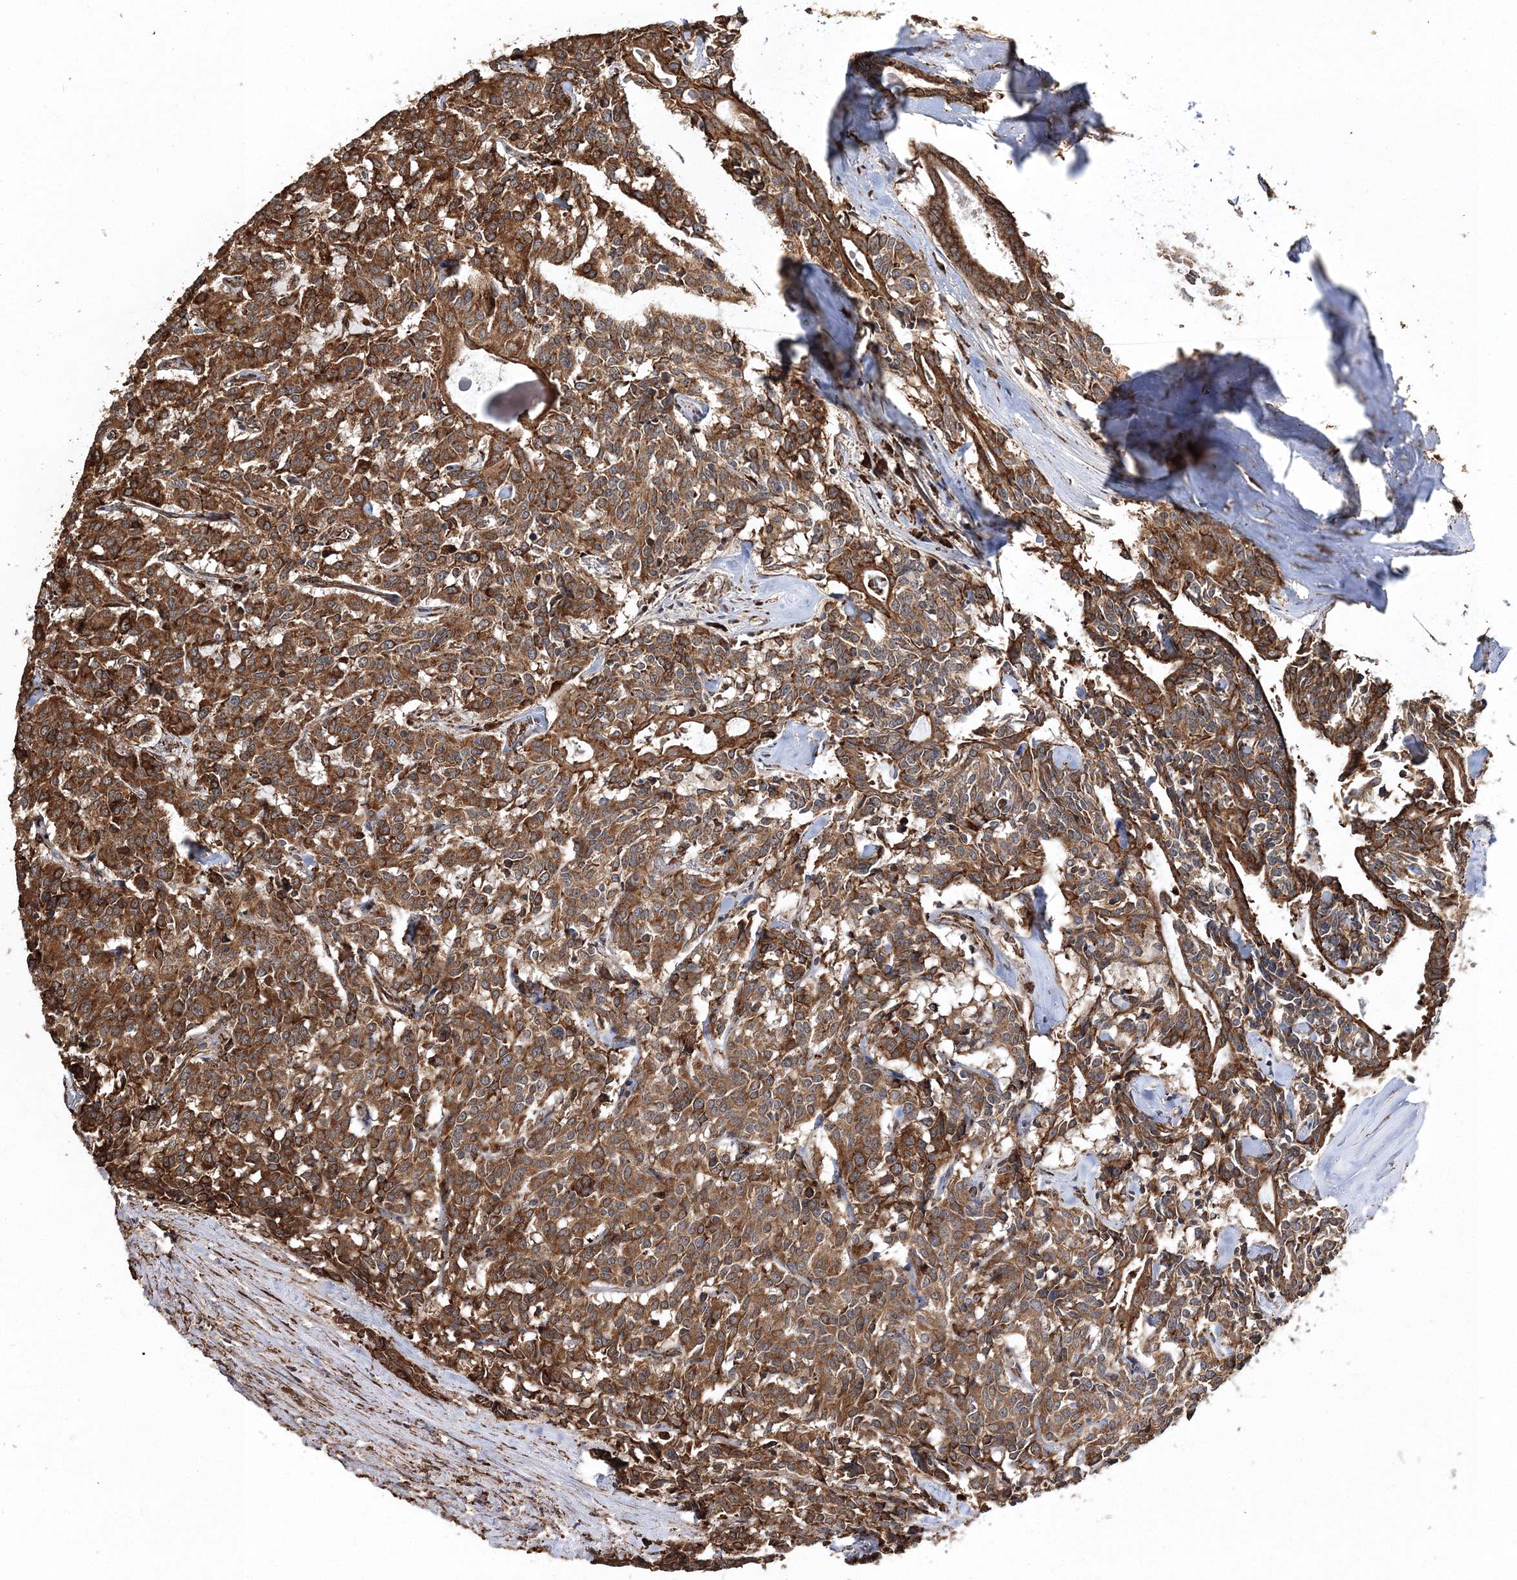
{"staining": {"intensity": "strong", "quantity": ">75%", "location": "cytoplasmic/membranous"}, "tissue": "carcinoid", "cell_type": "Tumor cells", "image_type": "cancer", "snomed": [{"axis": "morphology", "description": "Carcinoid, malignant, NOS"}, {"axis": "topography", "description": "Lung"}], "caption": "An immunohistochemistry (IHC) histopathology image of neoplastic tissue is shown. Protein staining in brown labels strong cytoplasmic/membranous positivity in malignant carcinoid within tumor cells.", "gene": "SCRN3", "patient": {"sex": "female", "age": 46}}